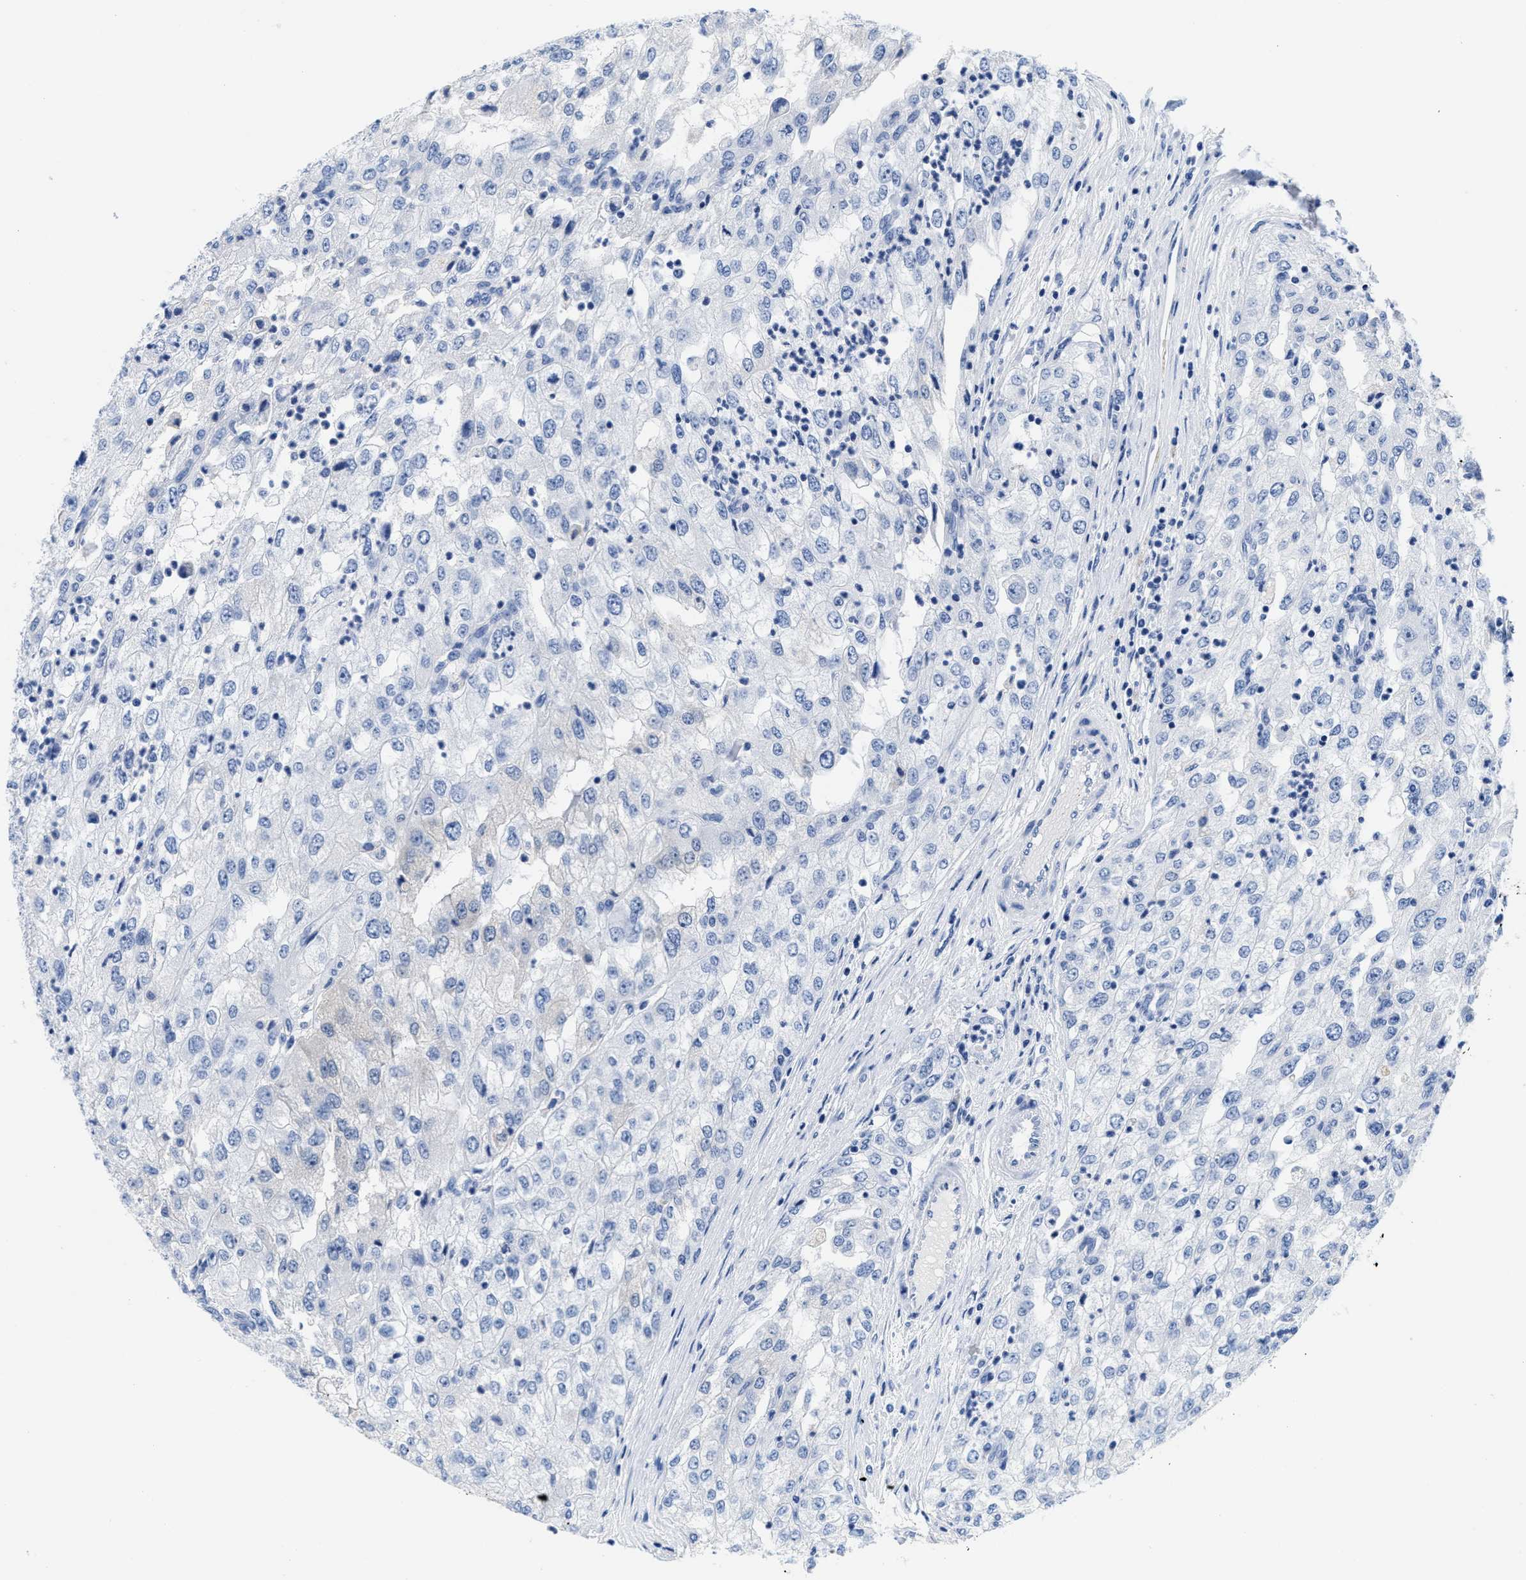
{"staining": {"intensity": "negative", "quantity": "none", "location": "none"}, "tissue": "renal cancer", "cell_type": "Tumor cells", "image_type": "cancer", "snomed": [{"axis": "morphology", "description": "Adenocarcinoma, NOS"}, {"axis": "topography", "description": "Kidney"}], "caption": "Histopathology image shows no protein expression in tumor cells of renal adenocarcinoma tissue.", "gene": "TTC3", "patient": {"sex": "female", "age": 54}}